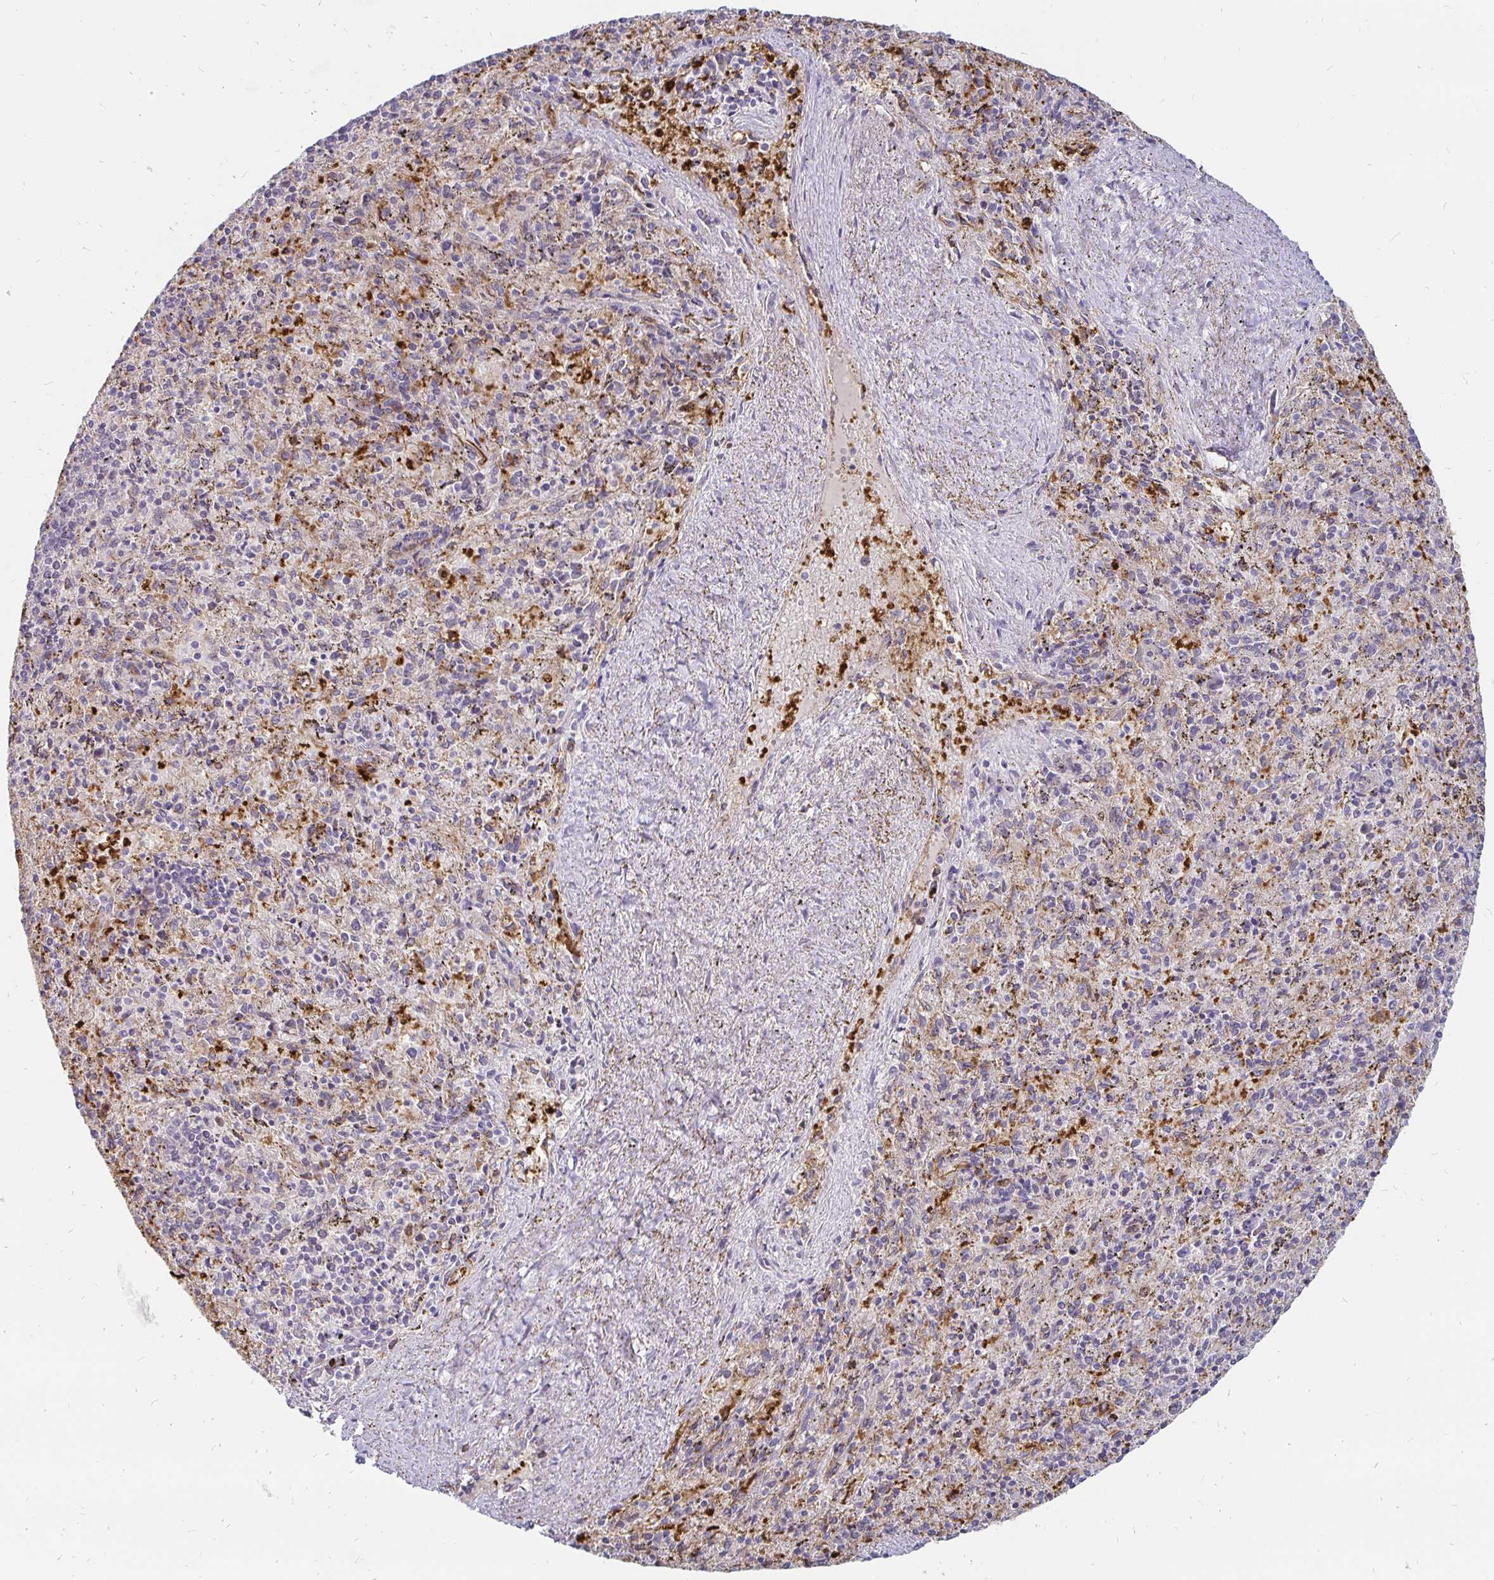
{"staining": {"intensity": "moderate", "quantity": "<25%", "location": "cytoplasmic/membranous"}, "tissue": "spleen", "cell_type": "Cells in red pulp", "image_type": "normal", "snomed": [{"axis": "morphology", "description": "Normal tissue, NOS"}, {"axis": "topography", "description": "Spleen"}], "caption": "Spleen stained with a brown dye exhibits moderate cytoplasmic/membranous positive positivity in about <25% of cells in red pulp.", "gene": "CCDC85A", "patient": {"sex": "male", "age": 57}}